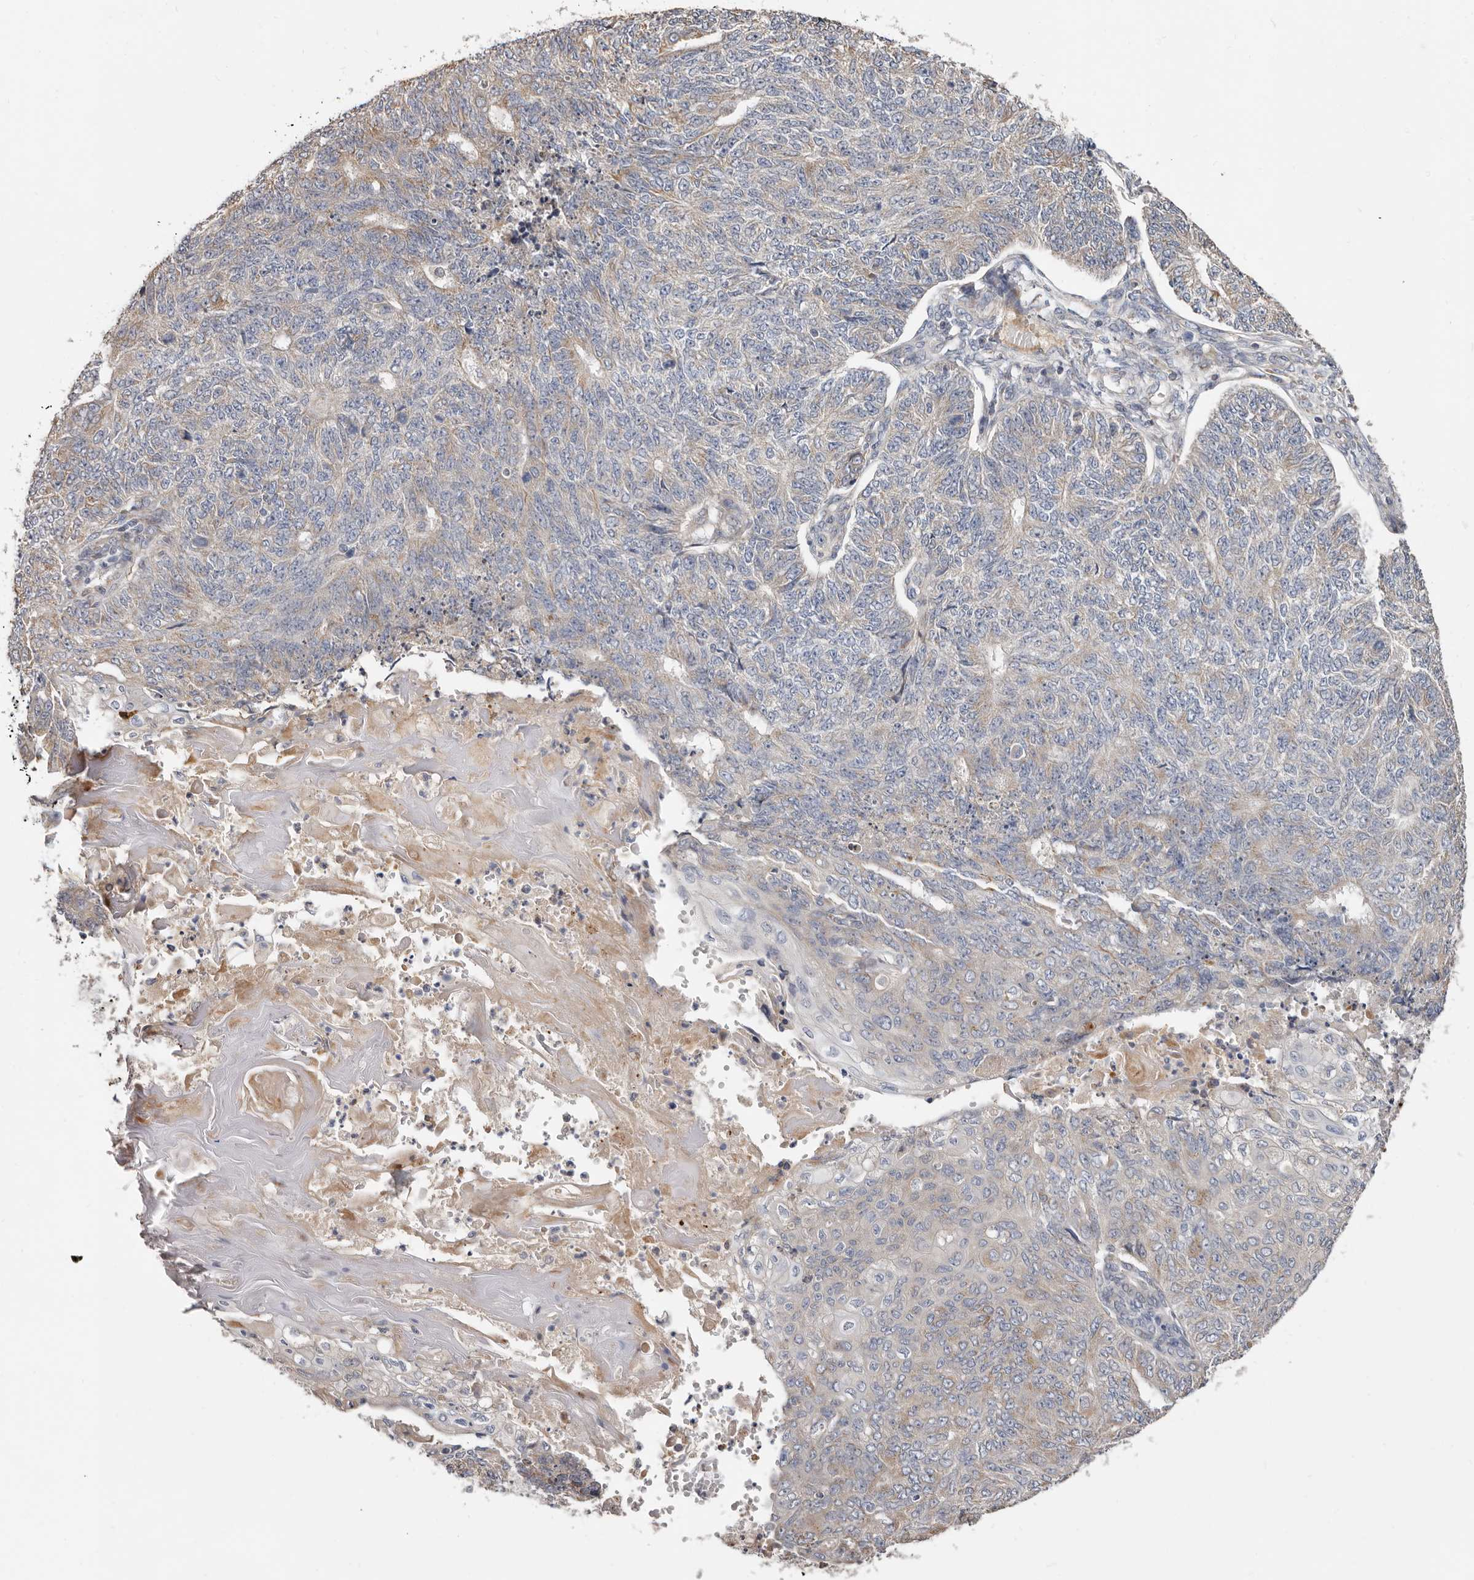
{"staining": {"intensity": "weak", "quantity": "<25%", "location": "cytoplasmic/membranous"}, "tissue": "endometrial cancer", "cell_type": "Tumor cells", "image_type": "cancer", "snomed": [{"axis": "morphology", "description": "Adenocarcinoma, NOS"}, {"axis": "topography", "description": "Endometrium"}], "caption": "High magnification brightfield microscopy of endometrial cancer (adenocarcinoma) stained with DAB (3,3'-diaminobenzidine) (brown) and counterstained with hematoxylin (blue): tumor cells show no significant positivity.", "gene": "ASIC5", "patient": {"sex": "female", "age": 32}}